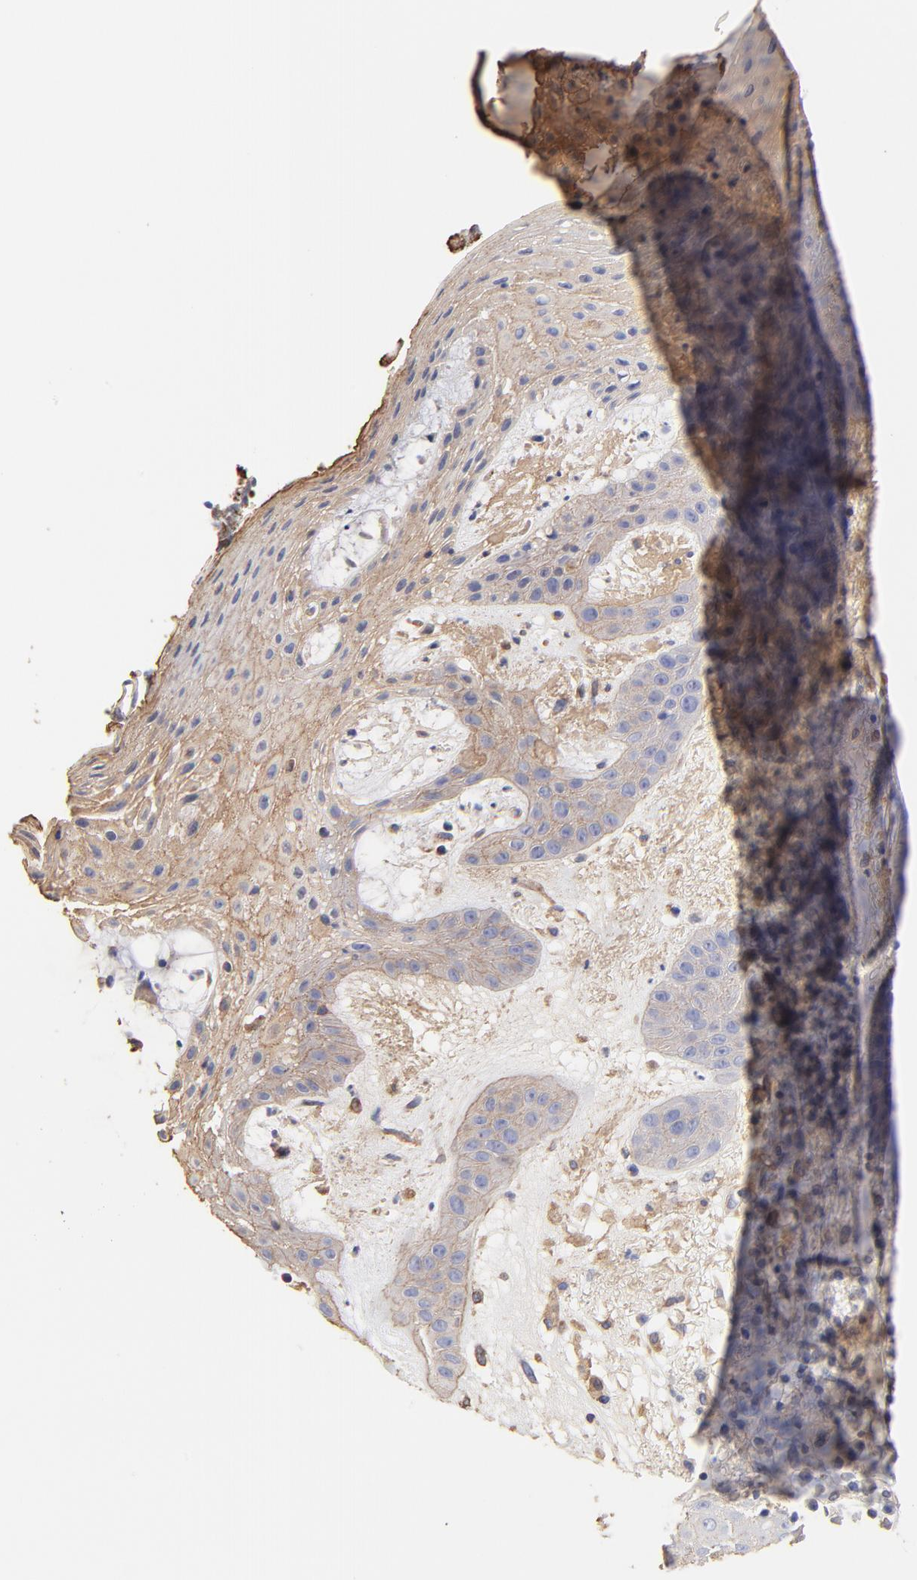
{"staining": {"intensity": "weak", "quantity": ">75%", "location": "cytoplasmic/membranous"}, "tissue": "skin cancer", "cell_type": "Tumor cells", "image_type": "cancer", "snomed": [{"axis": "morphology", "description": "Squamous cell carcinoma, NOS"}, {"axis": "topography", "description": "Skin"}], "caption": "Immunohistochemistry (IHC) staining of skin cancer (squamous cell carcinoma), which demonstrates low levels of weak cytoplasmic/membranous staining in about >75% of tumor cells indicating weak cytoplasmic/membranous protein expression. The staining was performed using DAB (3,3'-diaminobenzidine) (brown) for protein detection and nuclei were counterstained in hematoxylin (blue).", "gene": "LRCH2", "patient": {"sex": "male", "age": 65}}